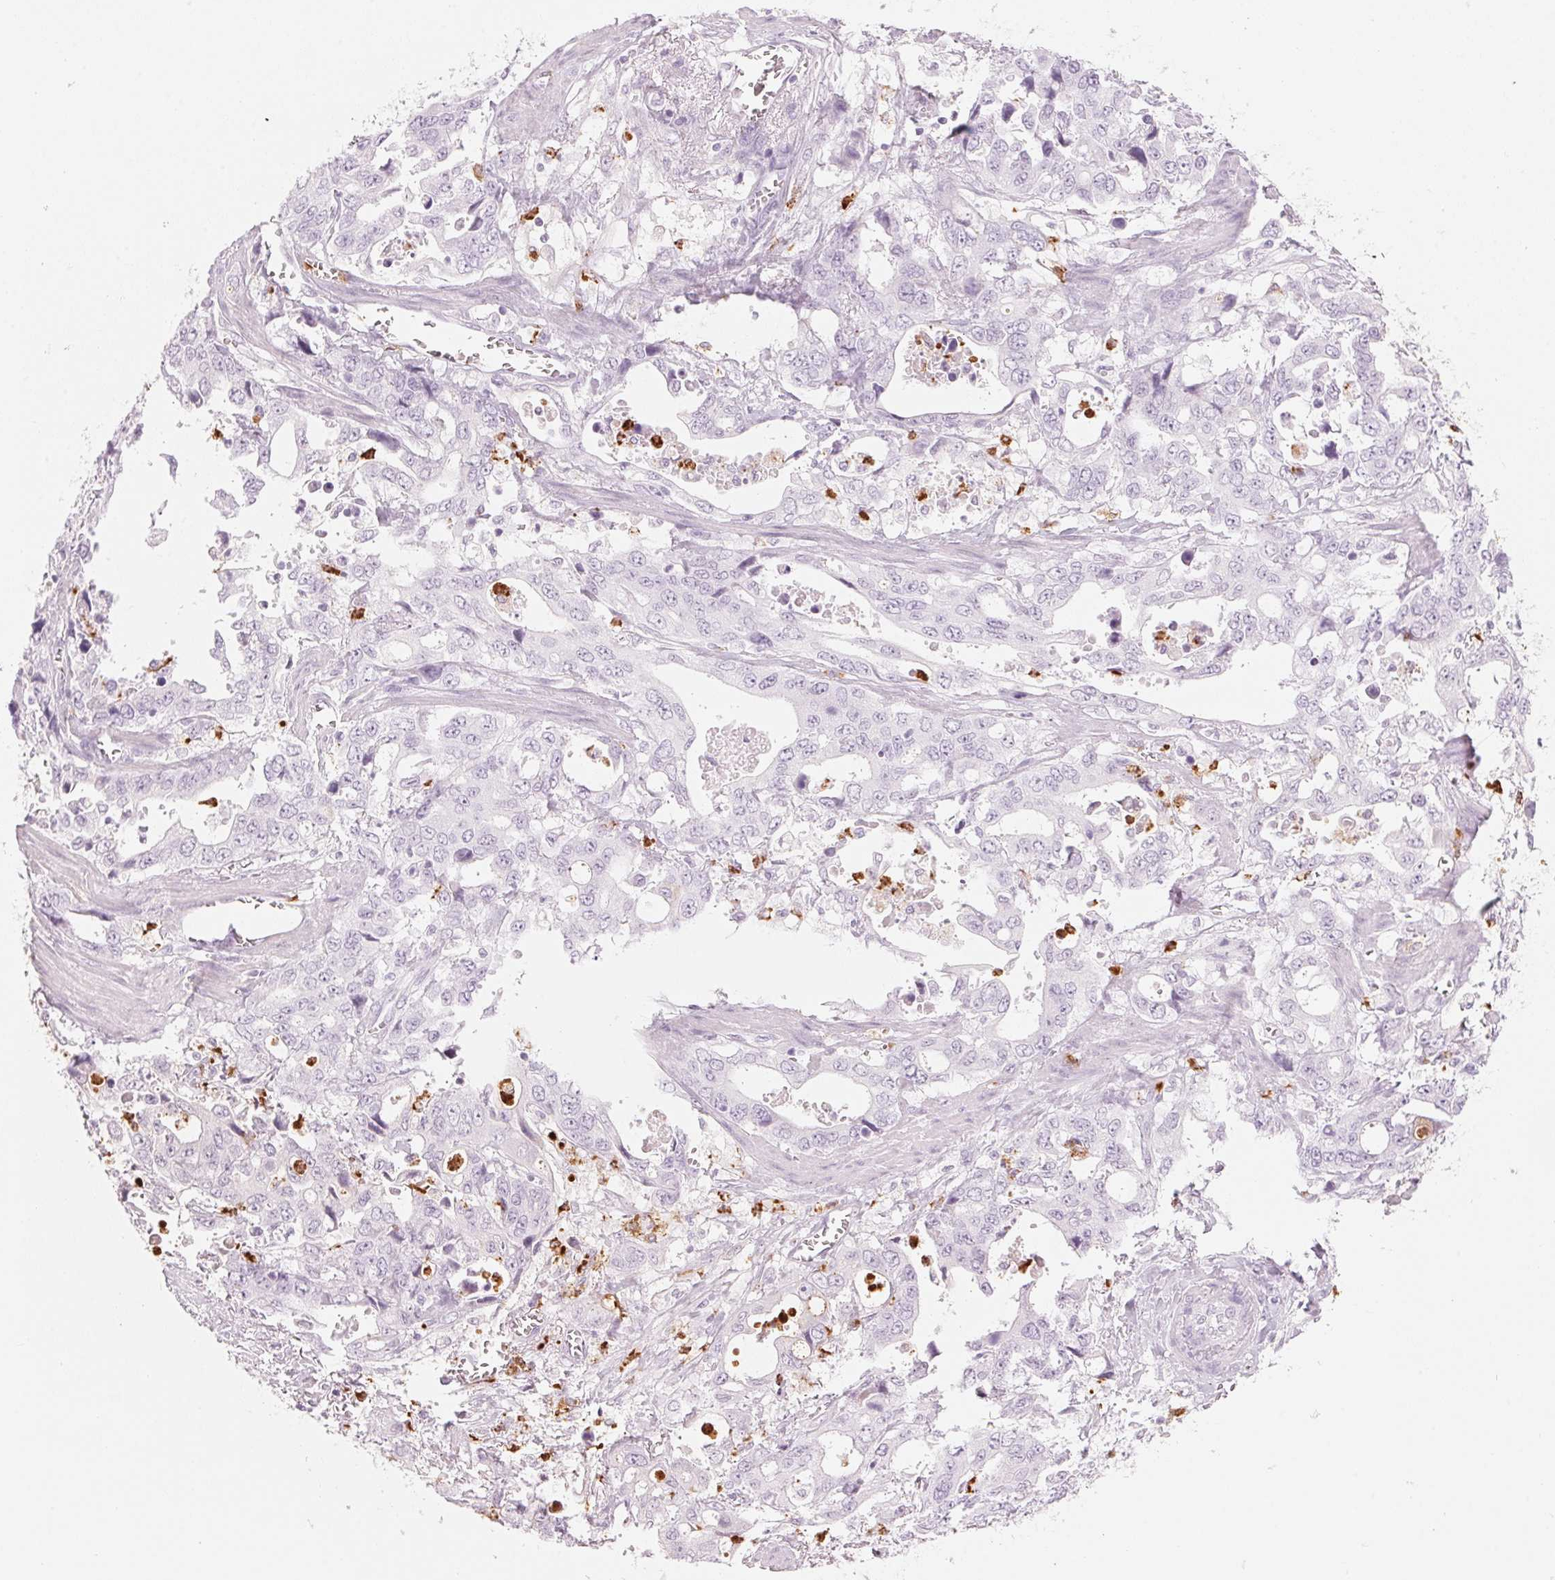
{"staining": {"intensity": "negative", "quantity": "none", "location": "none"}, "tissue": "stomach cancer", "cell_type": "Tumor cells", "image_type": "cancer", "snomed": [{"axis": "morphology", "description": "Adenocarcinoma, NOS"}, {"axis": "topography", "description": "Stomach, upper"}], "caption": "Tumor cells are negative for brown protein staining in stomach adenocarcinoma. The staining is performed using DAB (3,3'-diaminobenzidine) brown chromogen with nuclei counter-stained in using hematoxylin.", "gene": "KLK7", "patient": {"sex": "male", "age": 74}}